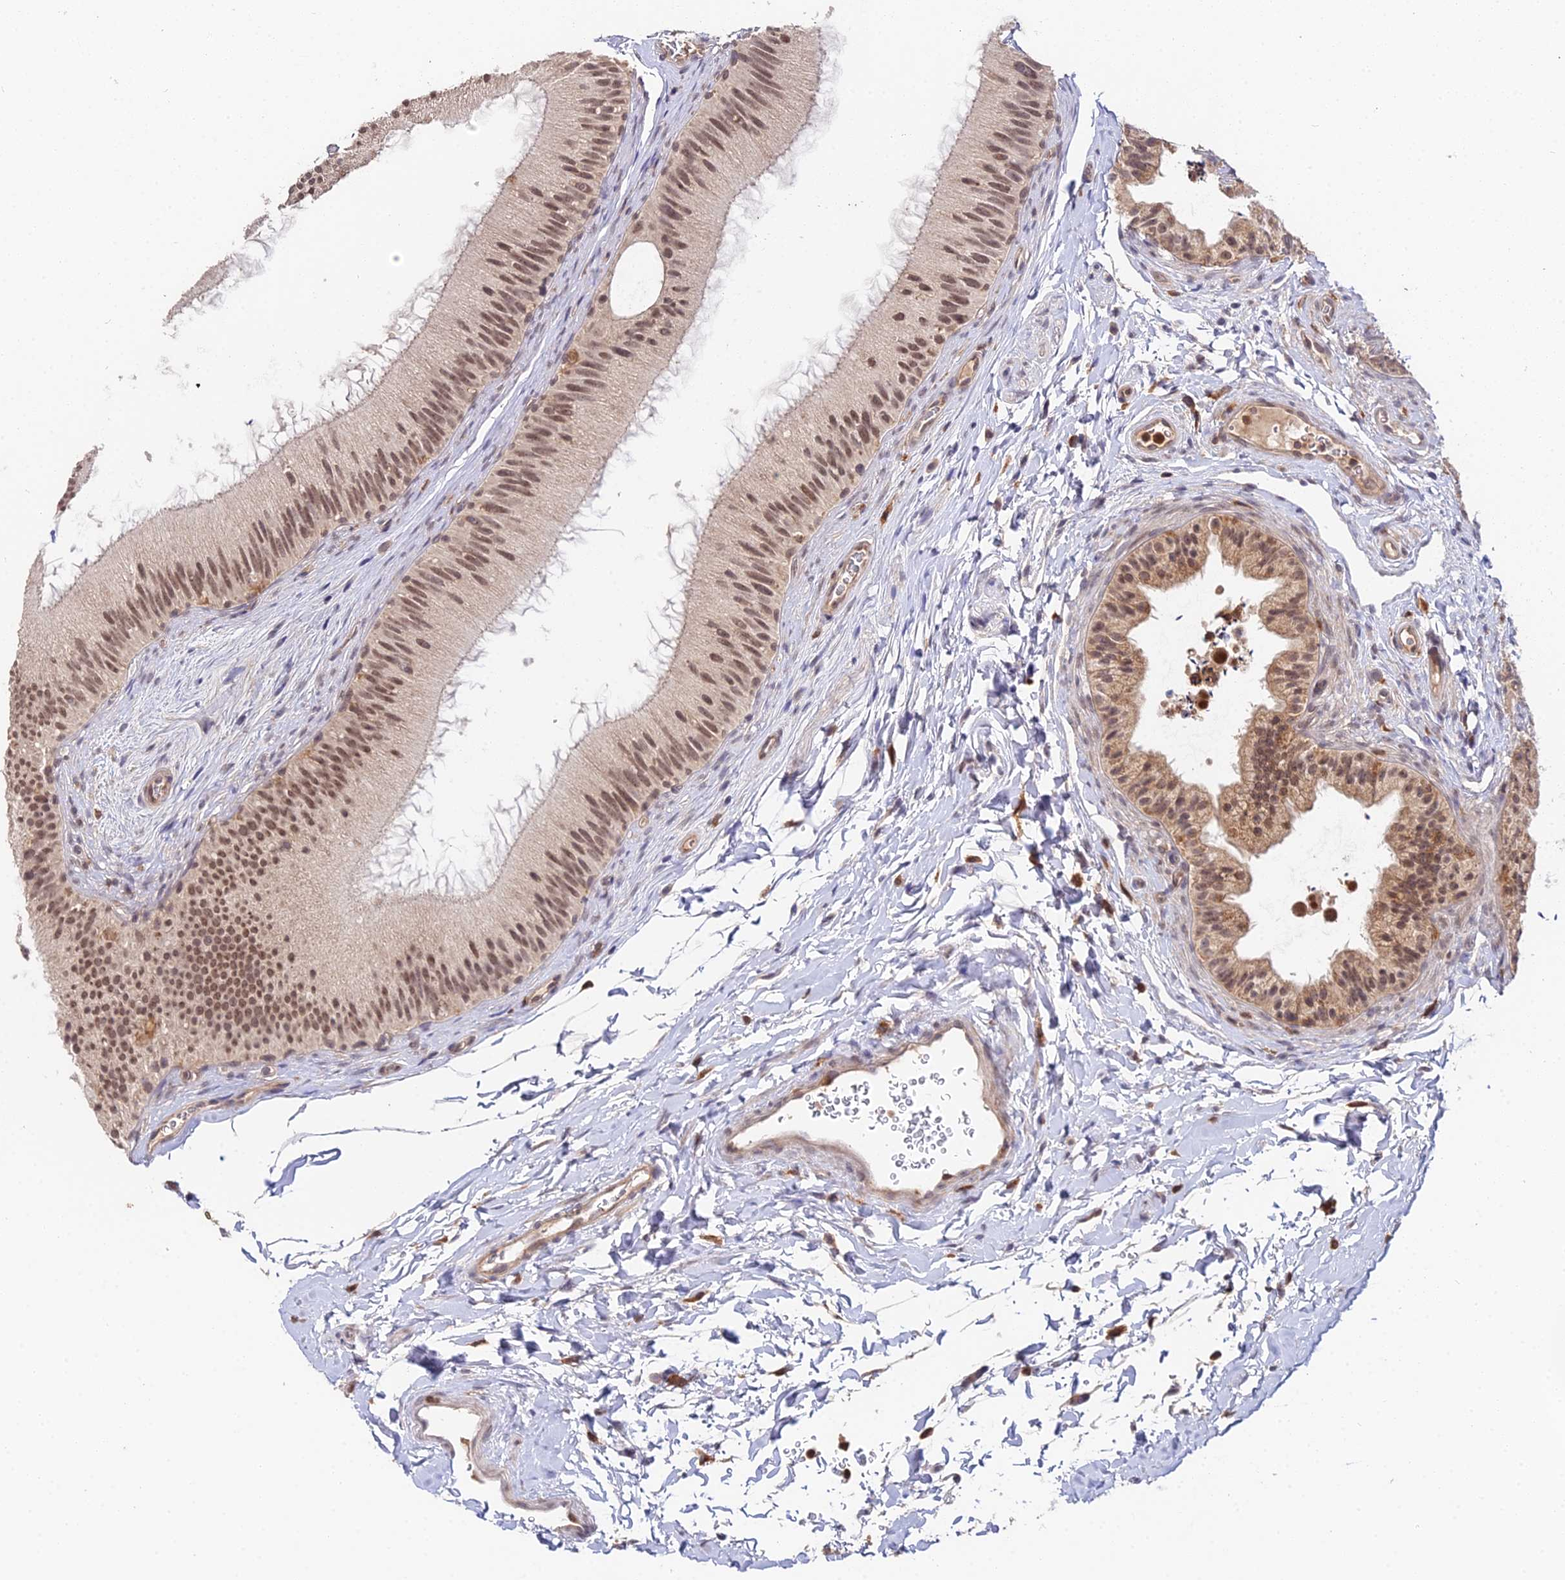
{"staining": {"intensity": "moderate", "quantity": ">75%", "location": "nuclear"}, "tissue": "epididymis", "cell_type": "Glandular cells", "image_type": "normal", "snomed": [{"axis": "morphology", "description": "Normal tissue, NOS"}, {"axis": "topography", "description": "Epididymis"}], "caption": "Unremarkable epididymis shows moderate nuclear expression in about >75% of glandular cells.", "gene": "TPRX1", "patient": {"sex": "male", "age": 45}}